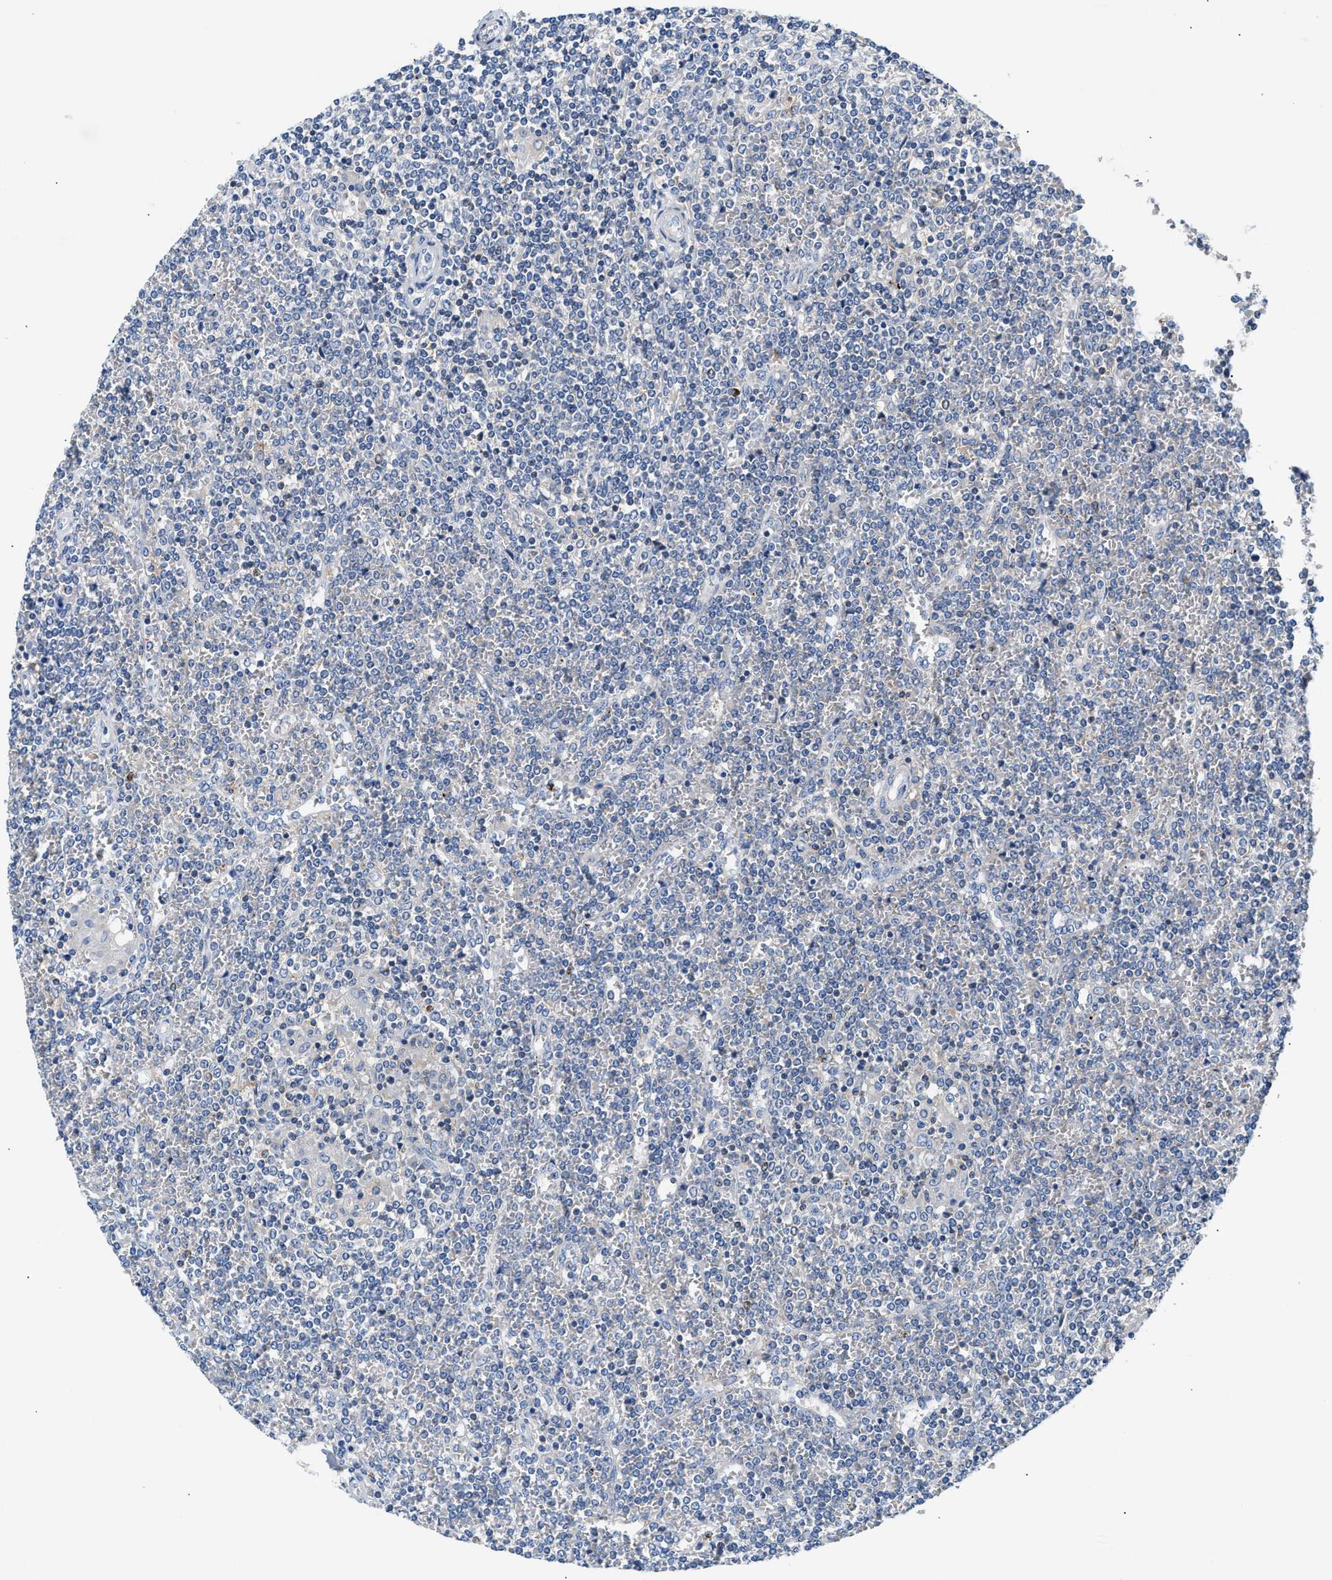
{"staining": {"intensity": "negative", "quantity": "none", "location": "none"}, "tissue": "lymphoma", "cell_type": "Tumor cells", "image_type": "cancer", "snomed": [{"axis": "morphology", "description": "Malignant lymphoma, non-Hodgkin's type, Low grade"}, {"axis": "topography", "description": "Spleen"}], "caption": "The image shows no staining of tumor cells in lymphoma.", "gene": "TUT7", "patient": {"sex": "female", "age": 19}}